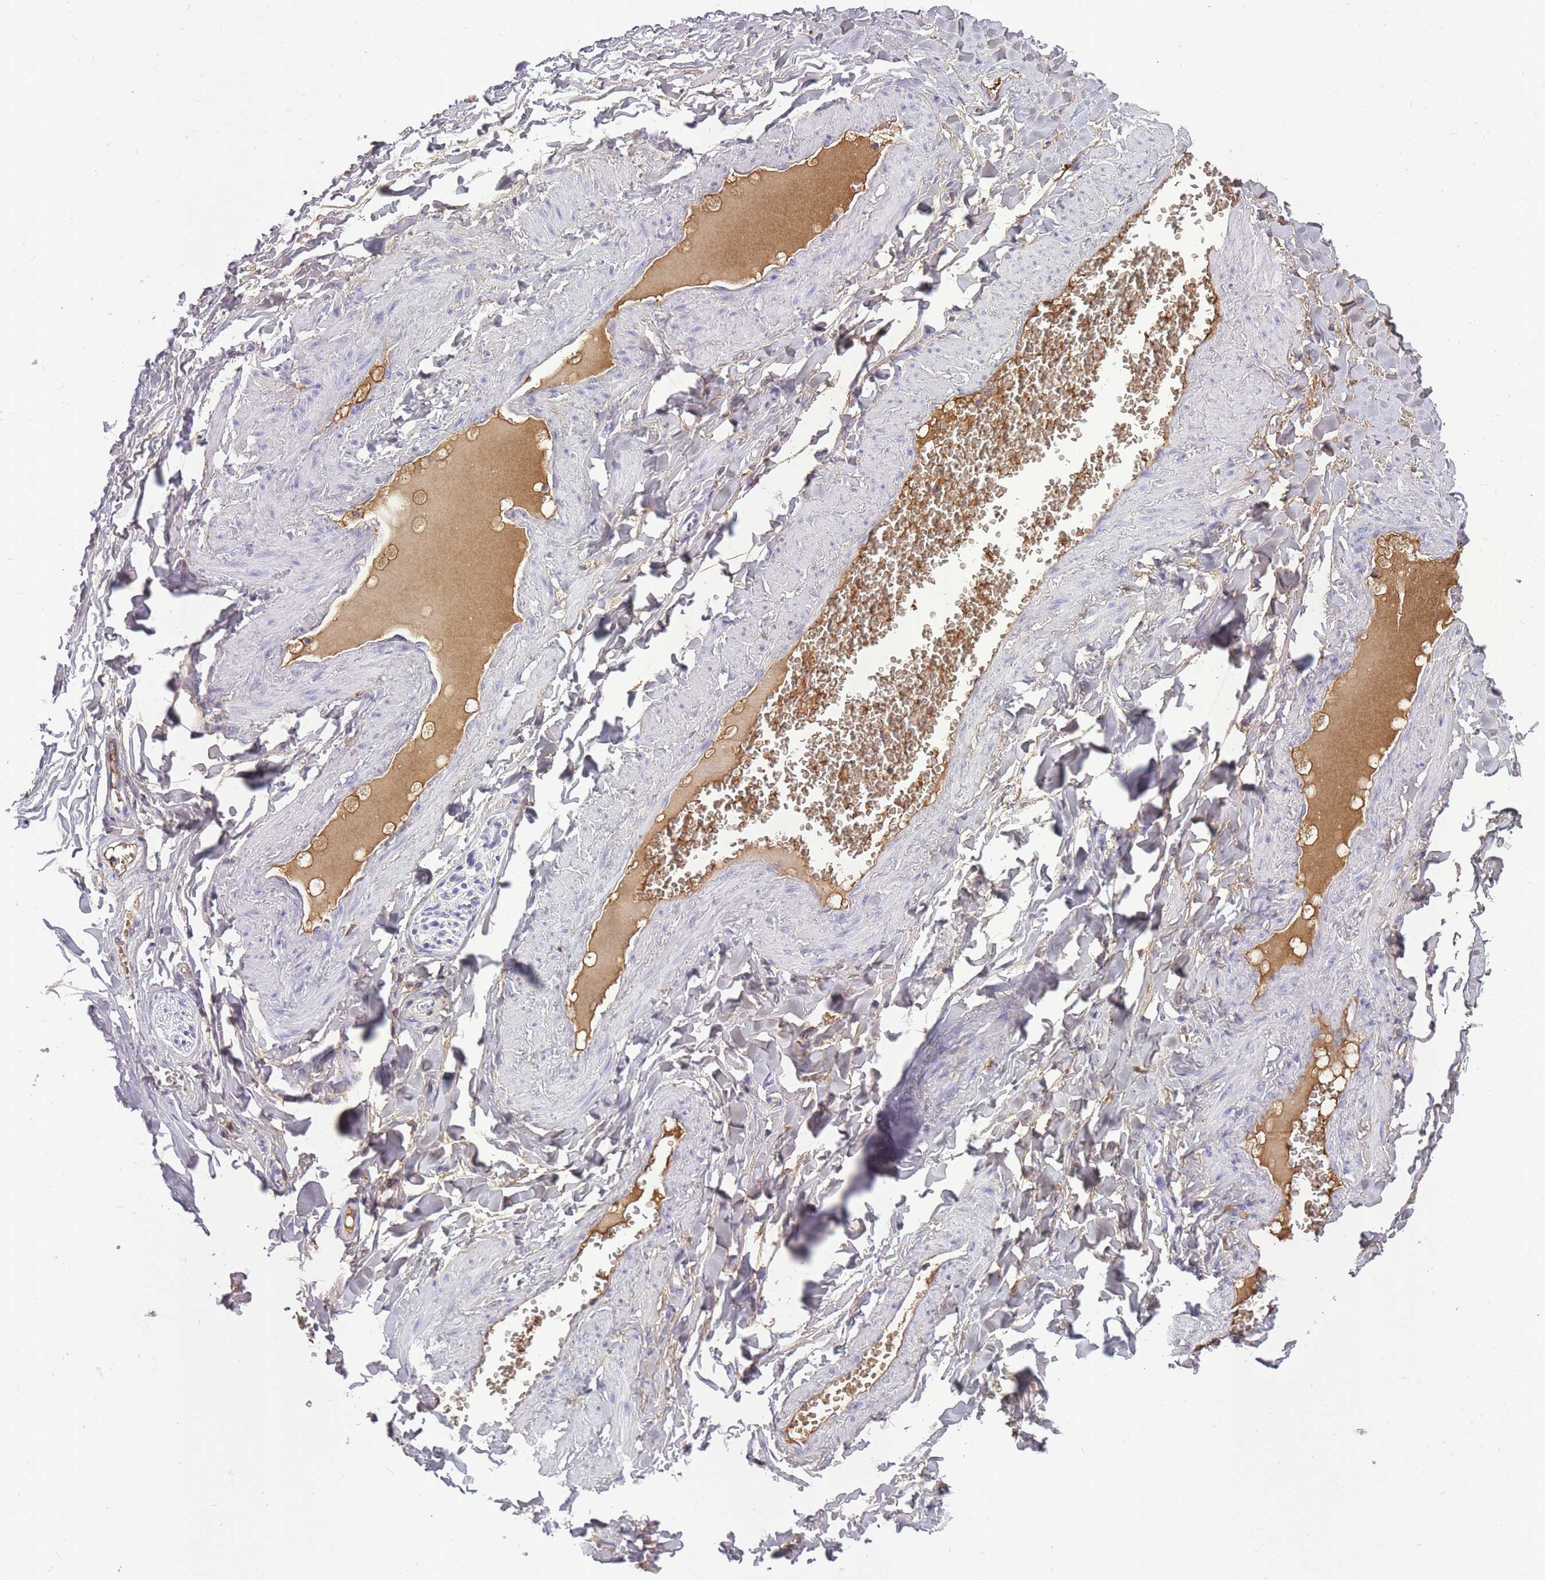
{"staining": {"intensity": "negative", "quantity": "none", "location": "none"}, "tissue": "adipose tissue", "cell_type": "Adipocytes", "image_type": "normal", "snomed": [{"axis": "morphology", "description": "Normal tissue, NOS"}, {"axis": "topography", "description": "Soft tissue"}, {"axis": "topography", "description": "Adipose tissue"}, {"axis": "topography", "description": "Vascular tissue"}, {"axis": "topography", "description": "Peripheral nerve tissue"}], "caption": "An immunohistochemistry (IHC) histopathology image of benign adipose tissue is shown. There is no staining in adipocytes of adipose tissue. (Immunohistochemistry (ihc), brightfield microscopy, high magnification).", "gene": "IGKV1", "patient": {"sex": "male", "age": 46}}